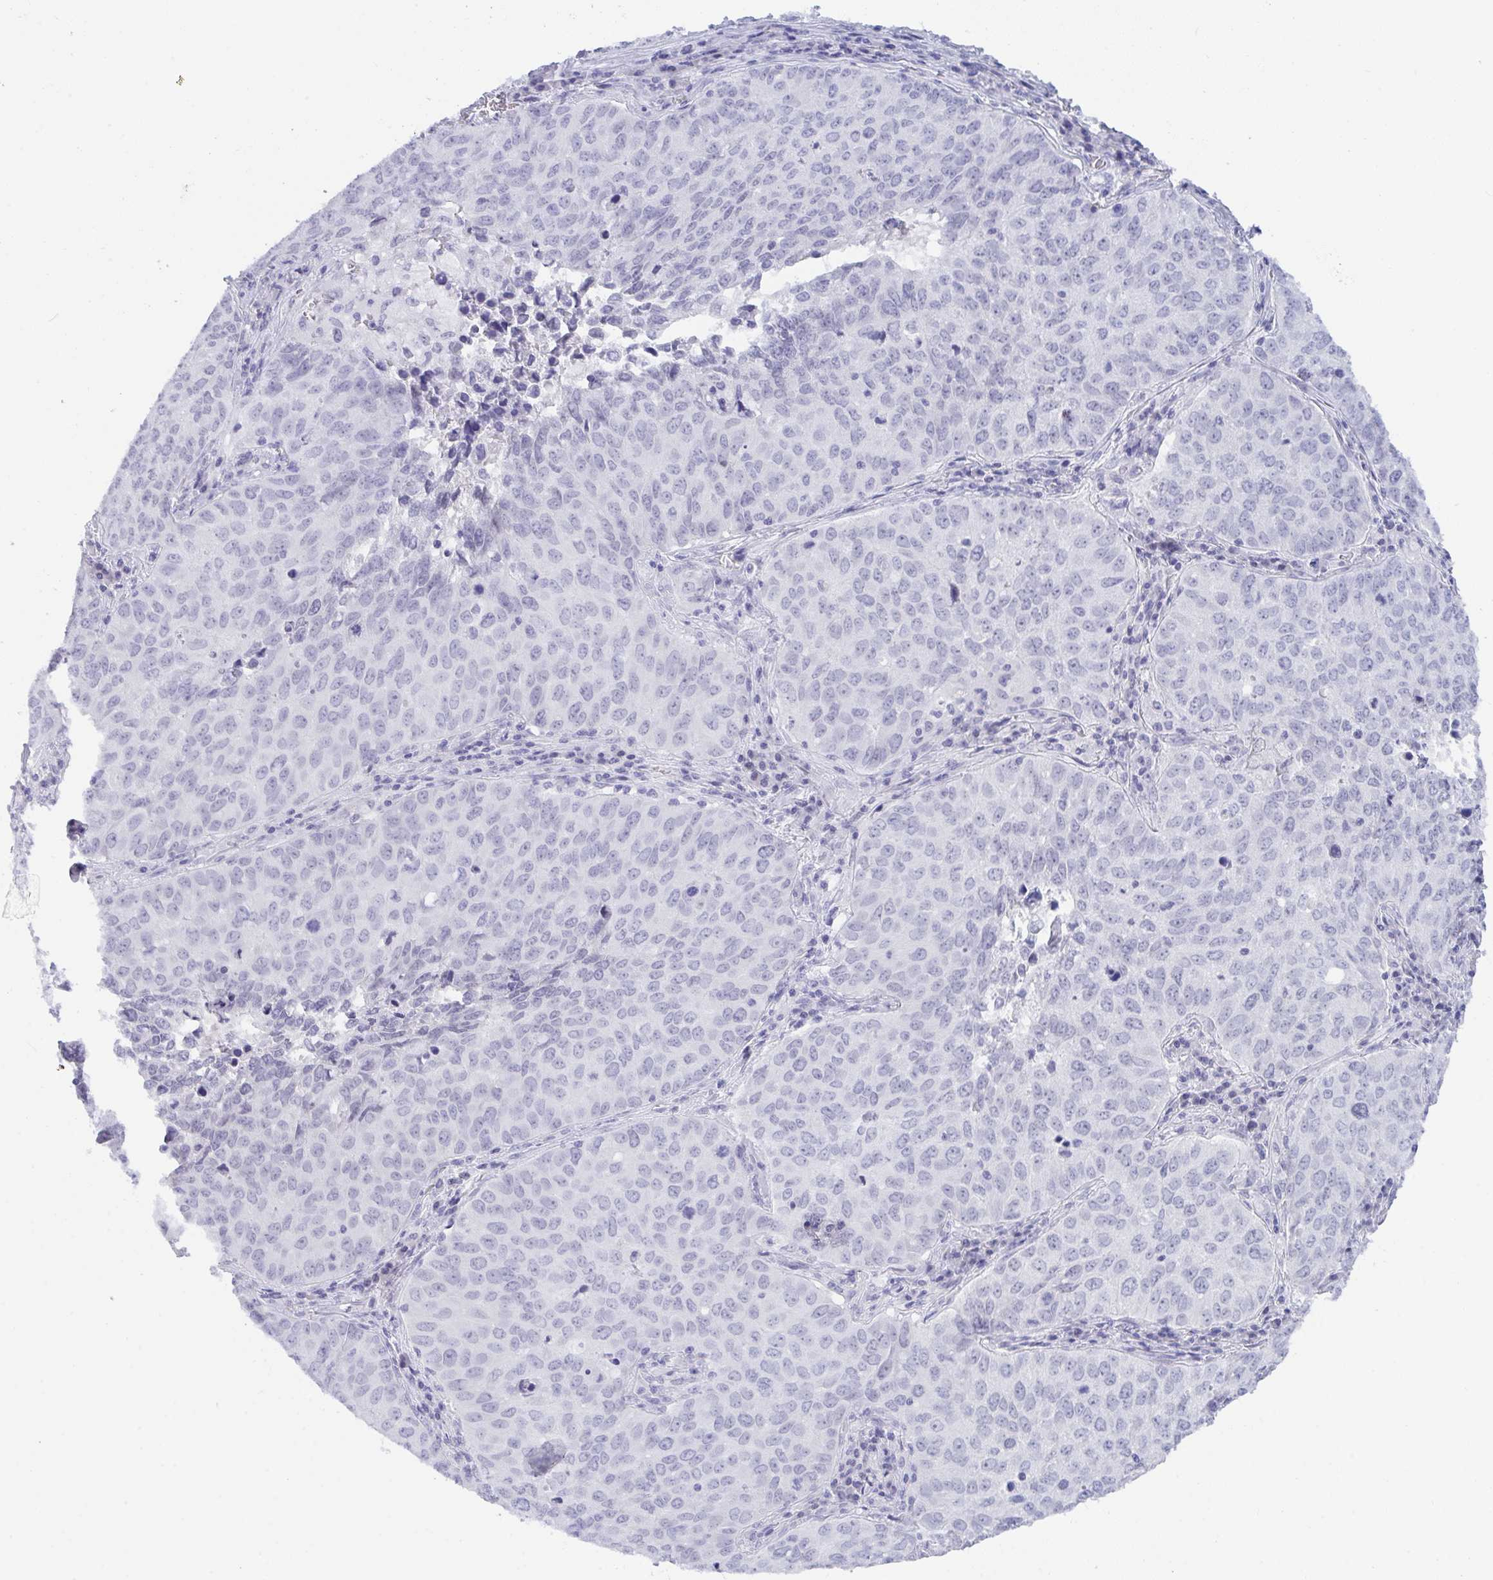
{"staining": {"intensity": "negative", "quantity": "none", "location": "none"}, "tissue": "lung cancer", "cell_type": "Tumor cells", "image_type": "cancer", "snomed": [{"axis": "morphology", "description": "Adenocarcinoma, NOS"}, {"axis": "topography", "description": "Lung"}], "caption": "Micrograph shows no significant protein staining in tumor cells of adenocarcinoma (lung). (DAB IHC, high magnification).", "gene": "BMAL2", "patient": {"sex": "female", "age": 50}}